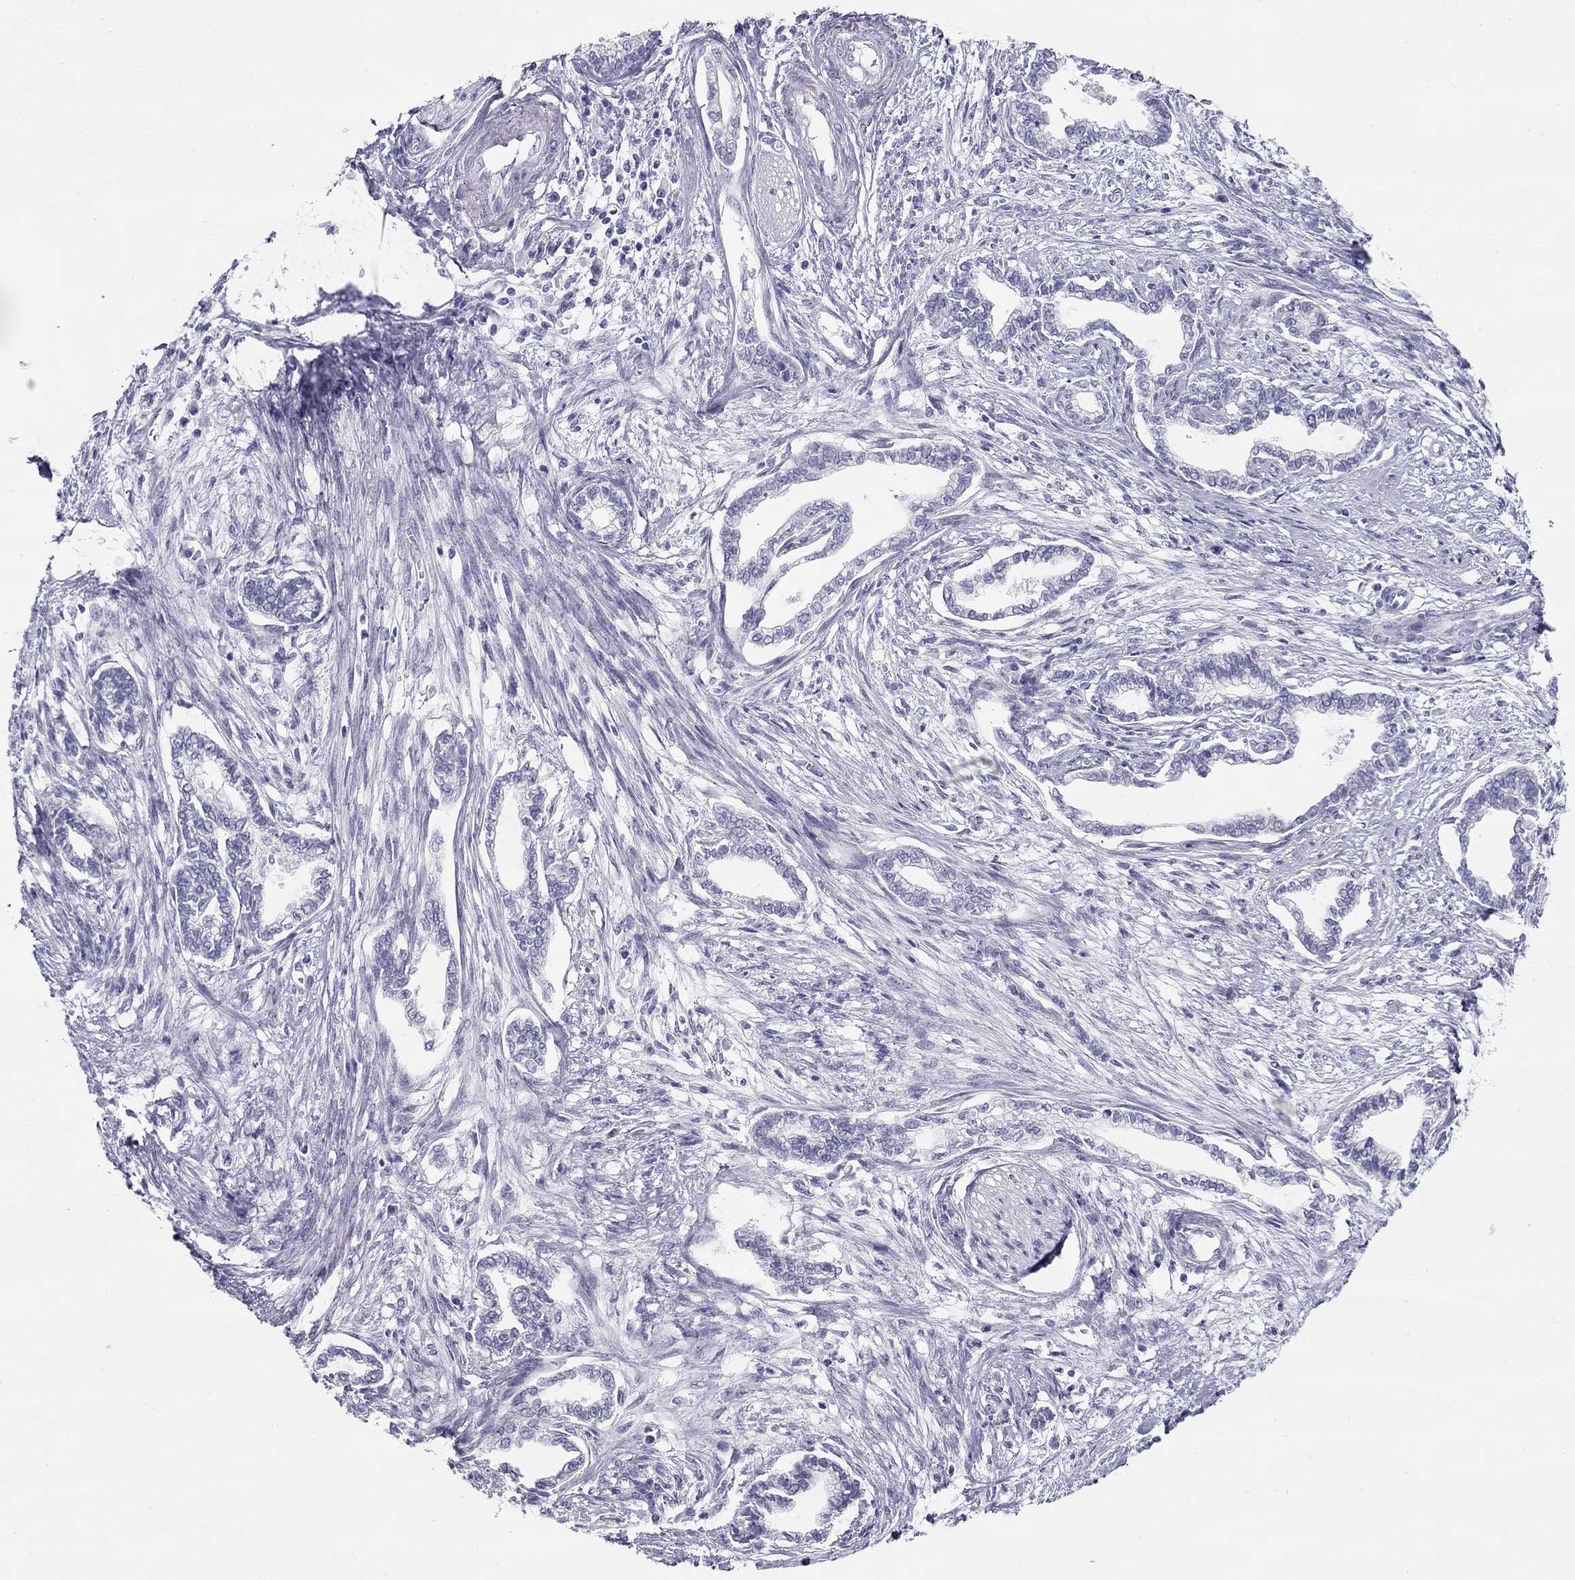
{"staining": {"intensity": "negative", "quantity": "none", "location": "none"}, "tissue": "cervical cancer", "cell_type": "Tumor cells", "image_type": "cancer", "snomed": [{"axis": "morphology", "description": "Adenocarcinoma, NOS"}, {"axis": "topography", "description": "Cervix"}], "caption": "Protein analysis of adenocarcinoma (cervical) reveals no significant staining in tumor cells.", "gene": "KCNV2", "patient": {"sex": "female", "age": 62}}